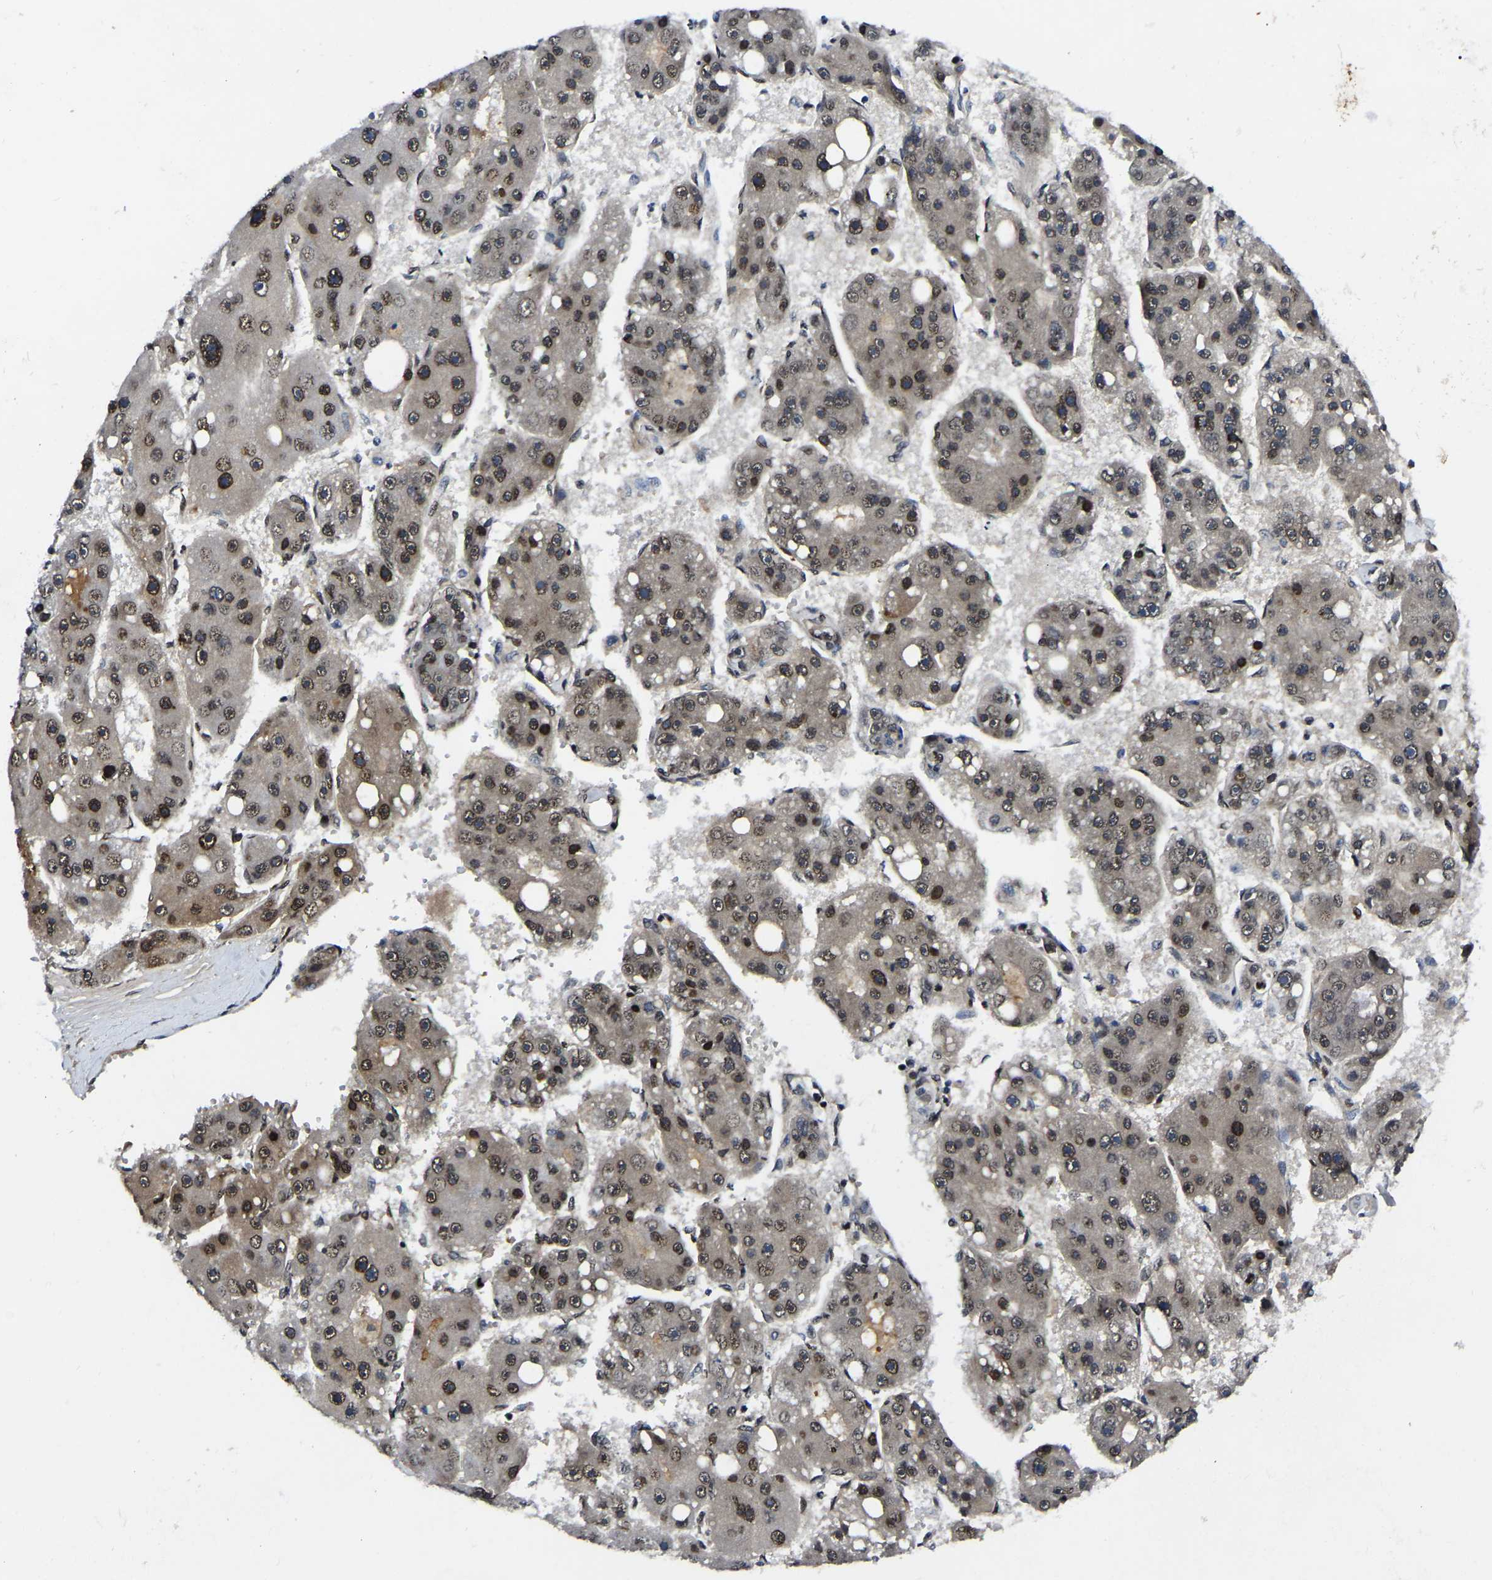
{"staining": {"intensity": "moderate", "quantity": ">75%", "location": "nuclear"}, "tissue": "liver cancer", "cell_type": "Tumor cells", "image_type": "cancer", "snomed": [{"axis": "morphology", "description": "Carcinoma, Hepatocellular, NOS"}, {"axis": "topography", "description": "Liver"}], "caption": "Protein staining of liver cancer tissue shows moderate nuclear staining in approximately >75% of tumor cells.", "gene": "TRIM35", "patient": {"sex": "female", "age": 61}}